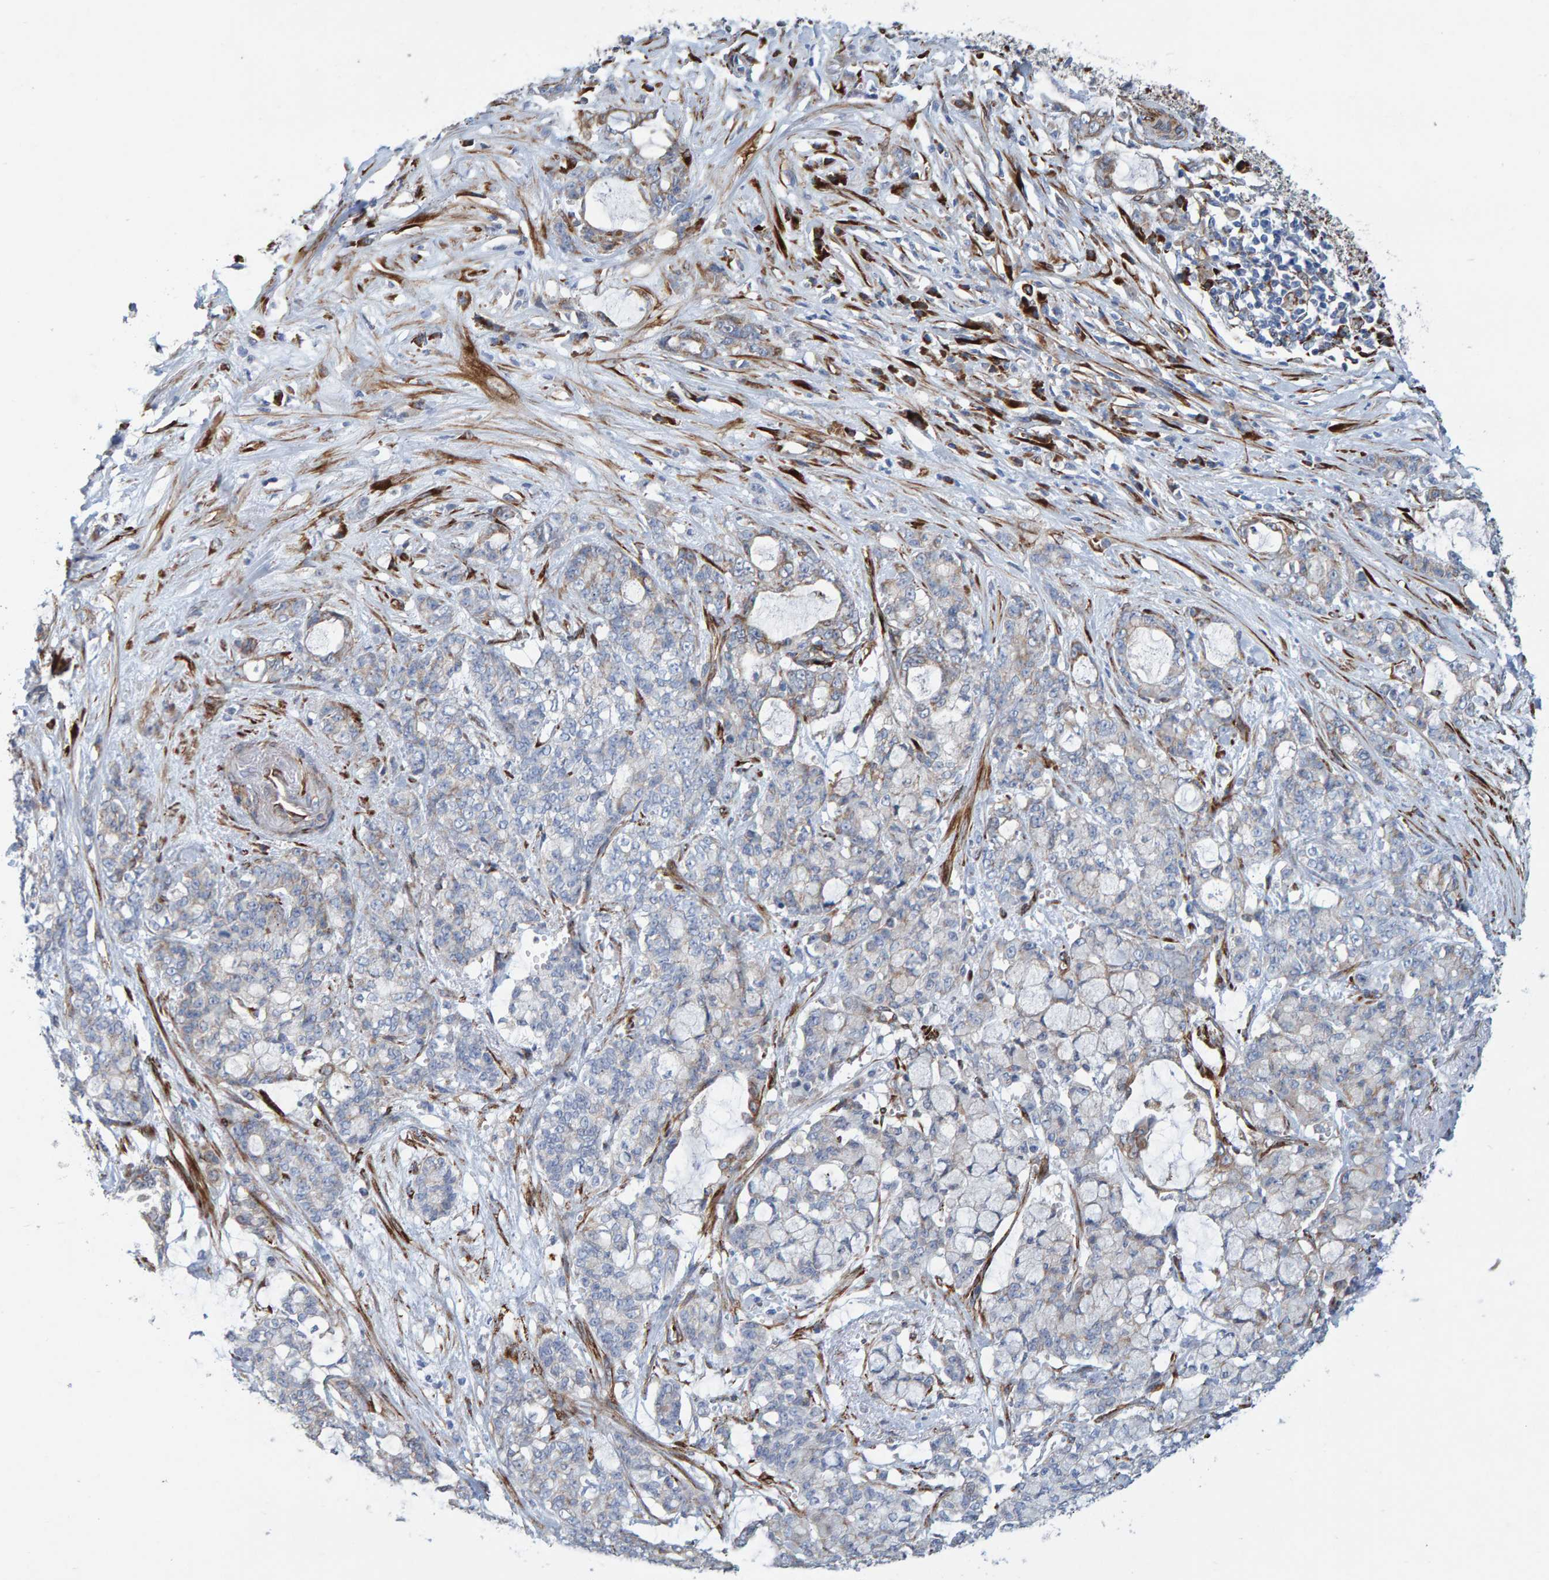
{"staining": {"intensity": "weak", "quantity": "<25%", "location": "cytoplasmic/membranous"}, "tissue": "pancreatic cancer", "cell_type": "Tumor cells", "image_type": "cancer", "snomed": [{"axis": "morphology", "description": "Adenocarcinoma, NOS"}, {"axis": "topography", "description": "Pancreas"}], "caption": "Tumor cells show no significant staining in pancreatic cancer (adenocarcinoma).", "gene": "MMP16", "patient": {"sex": "female", "age": 73}}